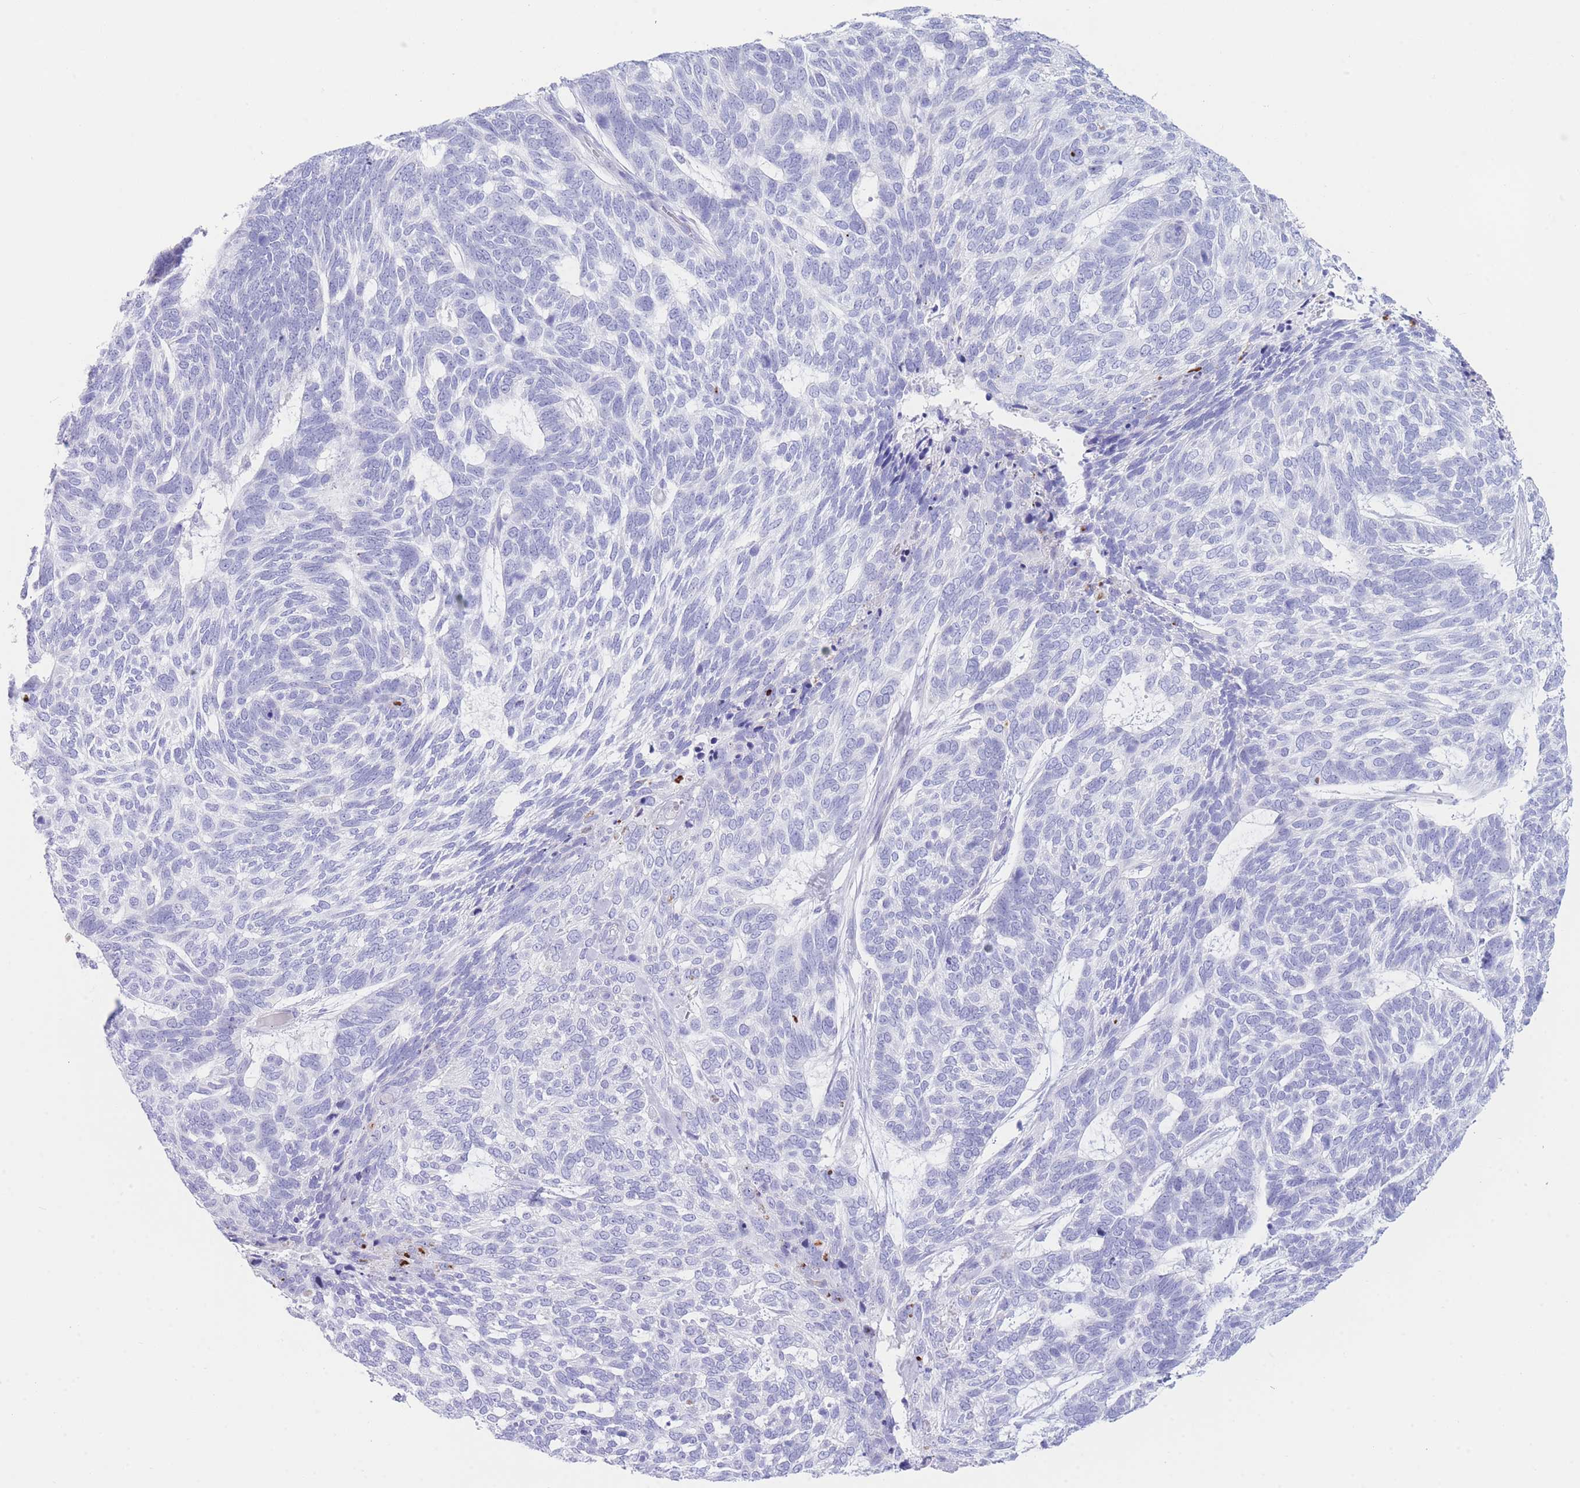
{"staining": {"intensity": "negative", "quantity": "none", "location": "none"}, "tissue": "skin cancer", "cell_type": "Tumor cells", "image_type": "cancer", "snomed": [{"axis": "morphology", "description": "Basal cell carcinoma"}, {"axis": "topography", "description": "Skin"}], "caption": "Immunohistochemical staining of human skin cancer (basal cell carcinoma) exhibits no significant staining in tumor cells.", "gene": "VWA8", "patient": {"sex": "female", "age": 65}}